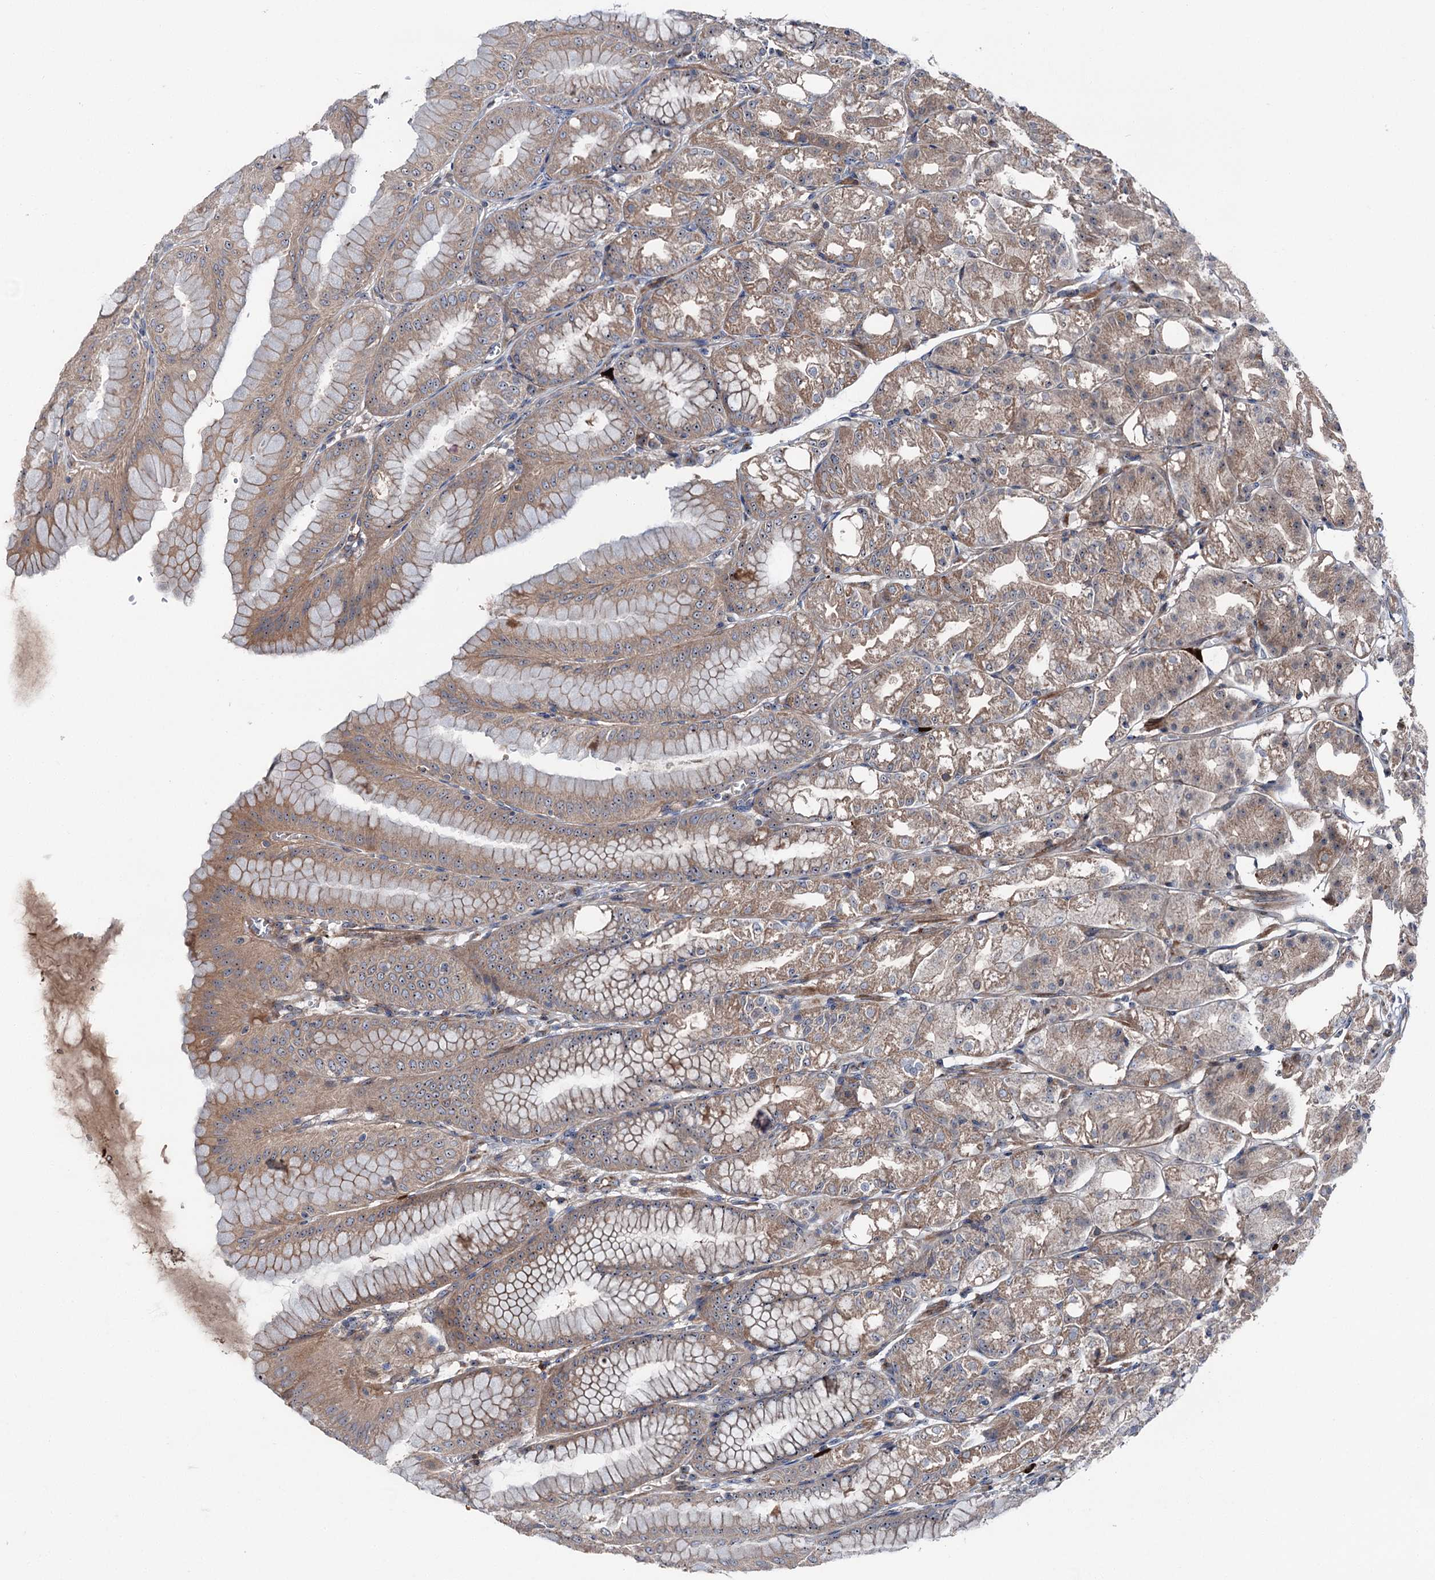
{"staining": {"intensity": "moderate", "quantity": "25%-75%", "location": "cytoplasmic/membranous"}, "tissue": "stomach", "cell_type": "Glandular cells", "image_type": "normal", "snomed": [{"axis": "morphology", "description": "Normal tissue, NOS"}, {"axis": "topography", "description": "Stomach, lower"}], "caption": "This is a histology image of immunohistochemistry (IHC) staining of benign stomach, which shows moderate expression in the cytoplasmic/membranous of glandular cells.", "gene": "SLC22A25", "patient": {"sex": "male", "age": 71}}